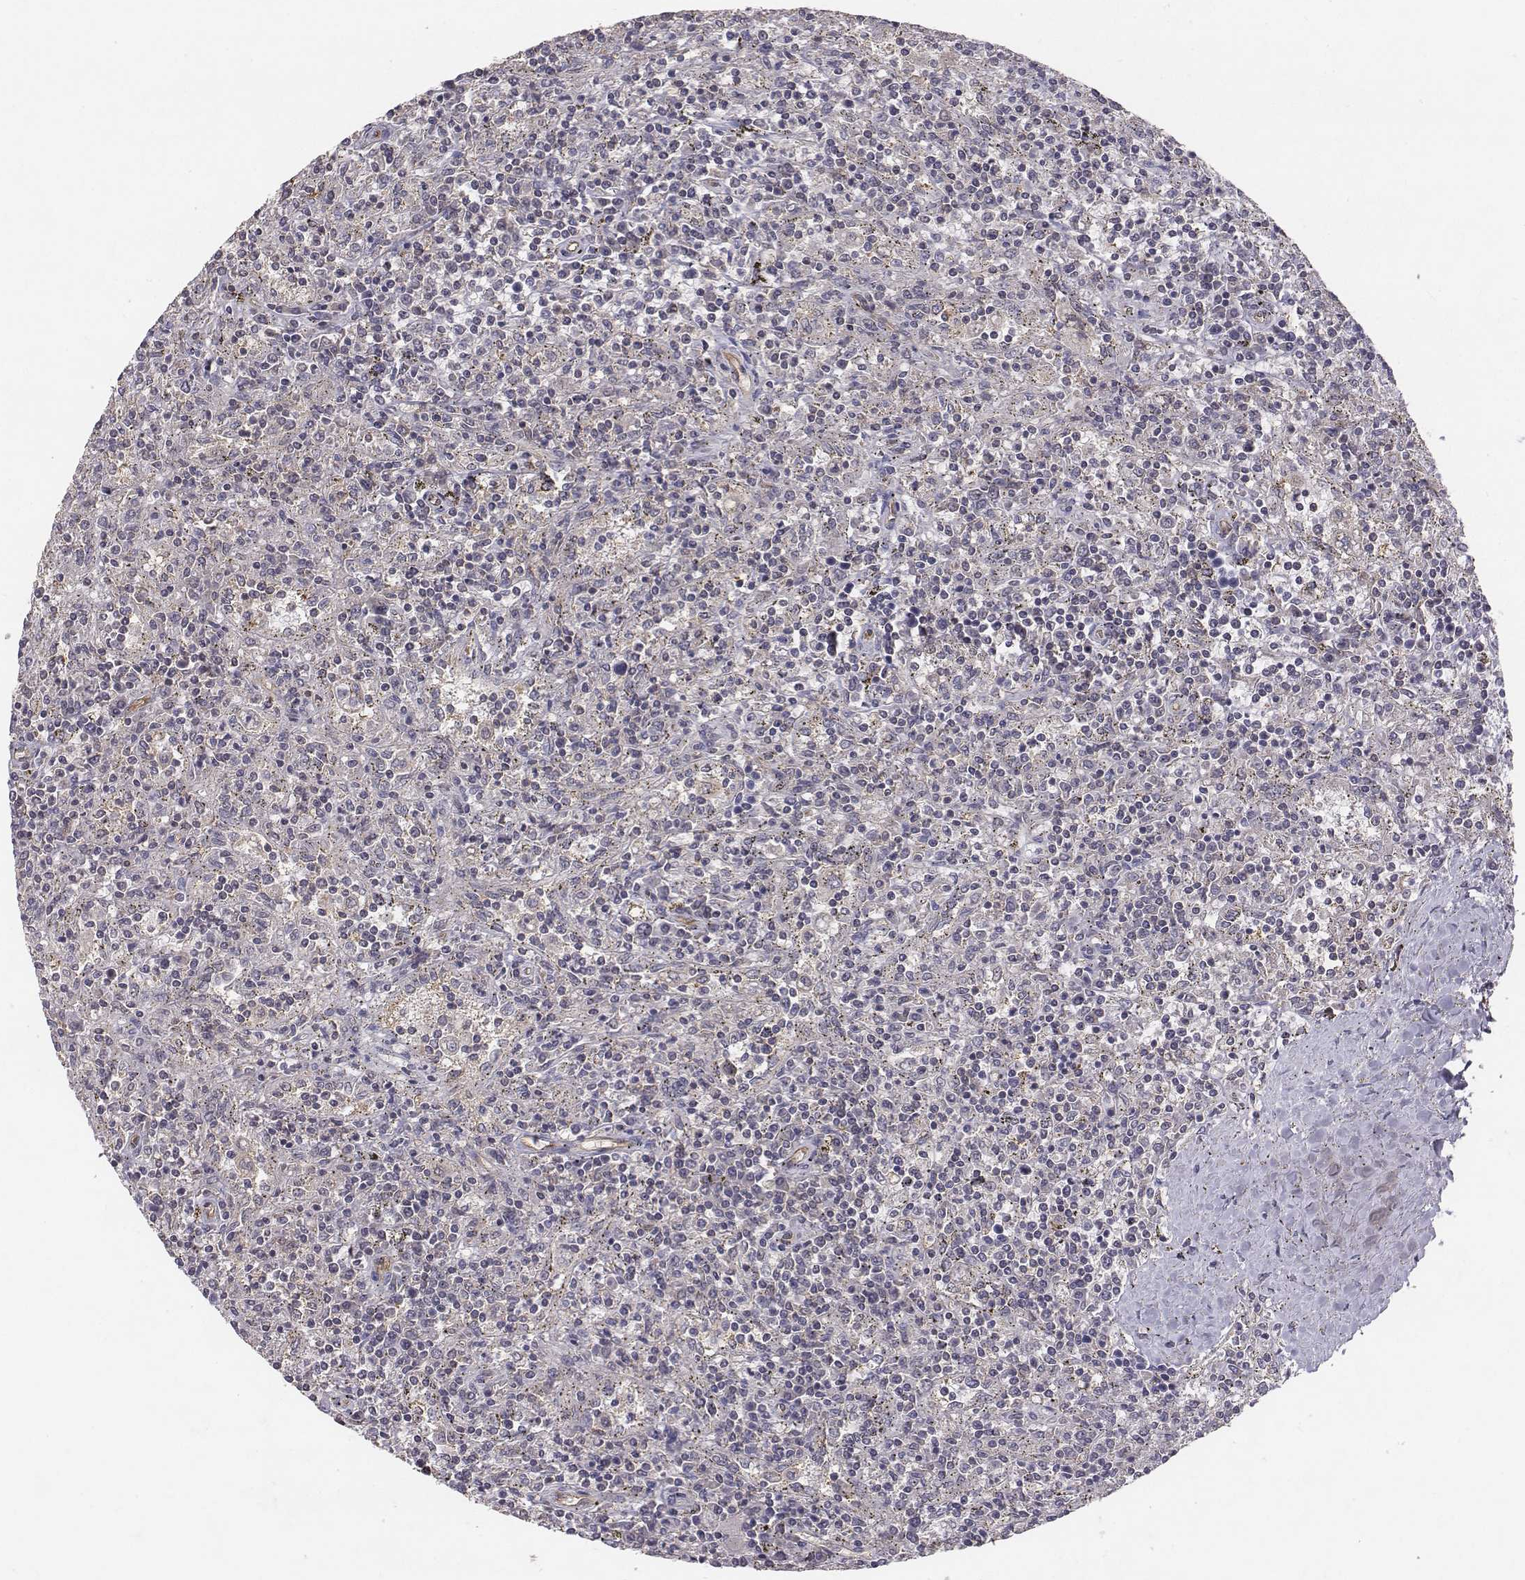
{"staining": {"intensity": "negative", "quantity": "none", "location": "none"}, "tissue": "lymphoma", "cell_type": "Tumor cells", "image_type": "cancer", "snomed": [{"axis": "morphology", "description": "Malignant lymphoma, non-Hodgkin's type, Low grade"}, {"axis": "topography", "description": "Spleen"}], "caption": "The micrograph exhibits no staining of tumor cells in lymphoma.", "gene": "PTPRG", "patient": {"sex": "male", "age": 62}}